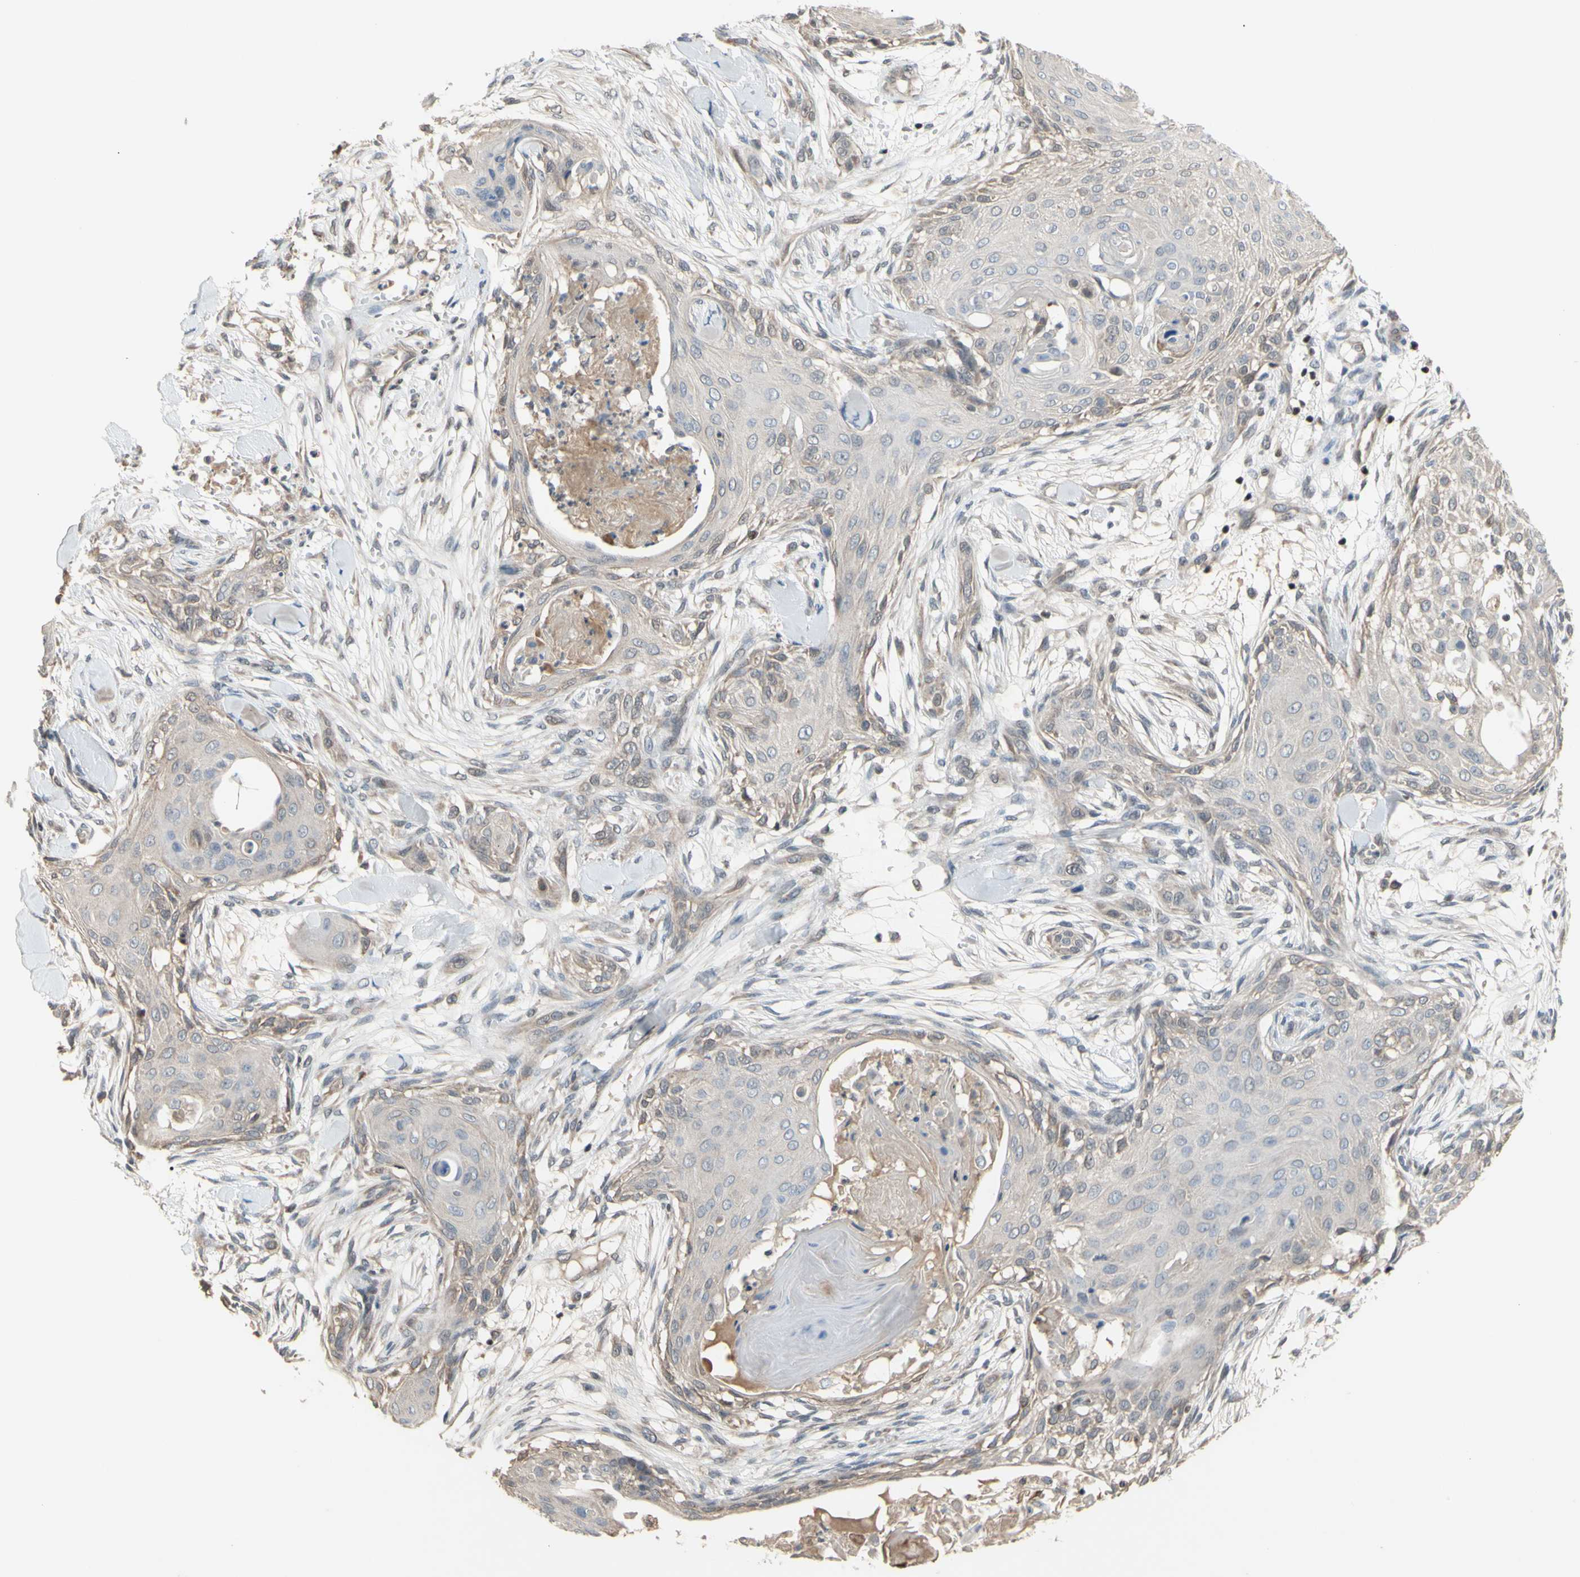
{"staining": {"intensity": "weak", "quantity": "25%-75%", "location": "cytoplasmic/membranous"}, "tissue": "skin cancer", "cell_type": "Tumor cells", "image_type": "cancer", "snomed": [{"axis": "morphology", "description": "Squamous cell carcinoma, NOS"}, {"axis": "topography", "description": "Skin"}], "caption": "Squamous cell carcinoma (skin) stained for a protein displays weak cytoplasmic/membranous positivity in tumor cells.", "gene": "SP4", "patient": {"sex": "female", "age": 59}}